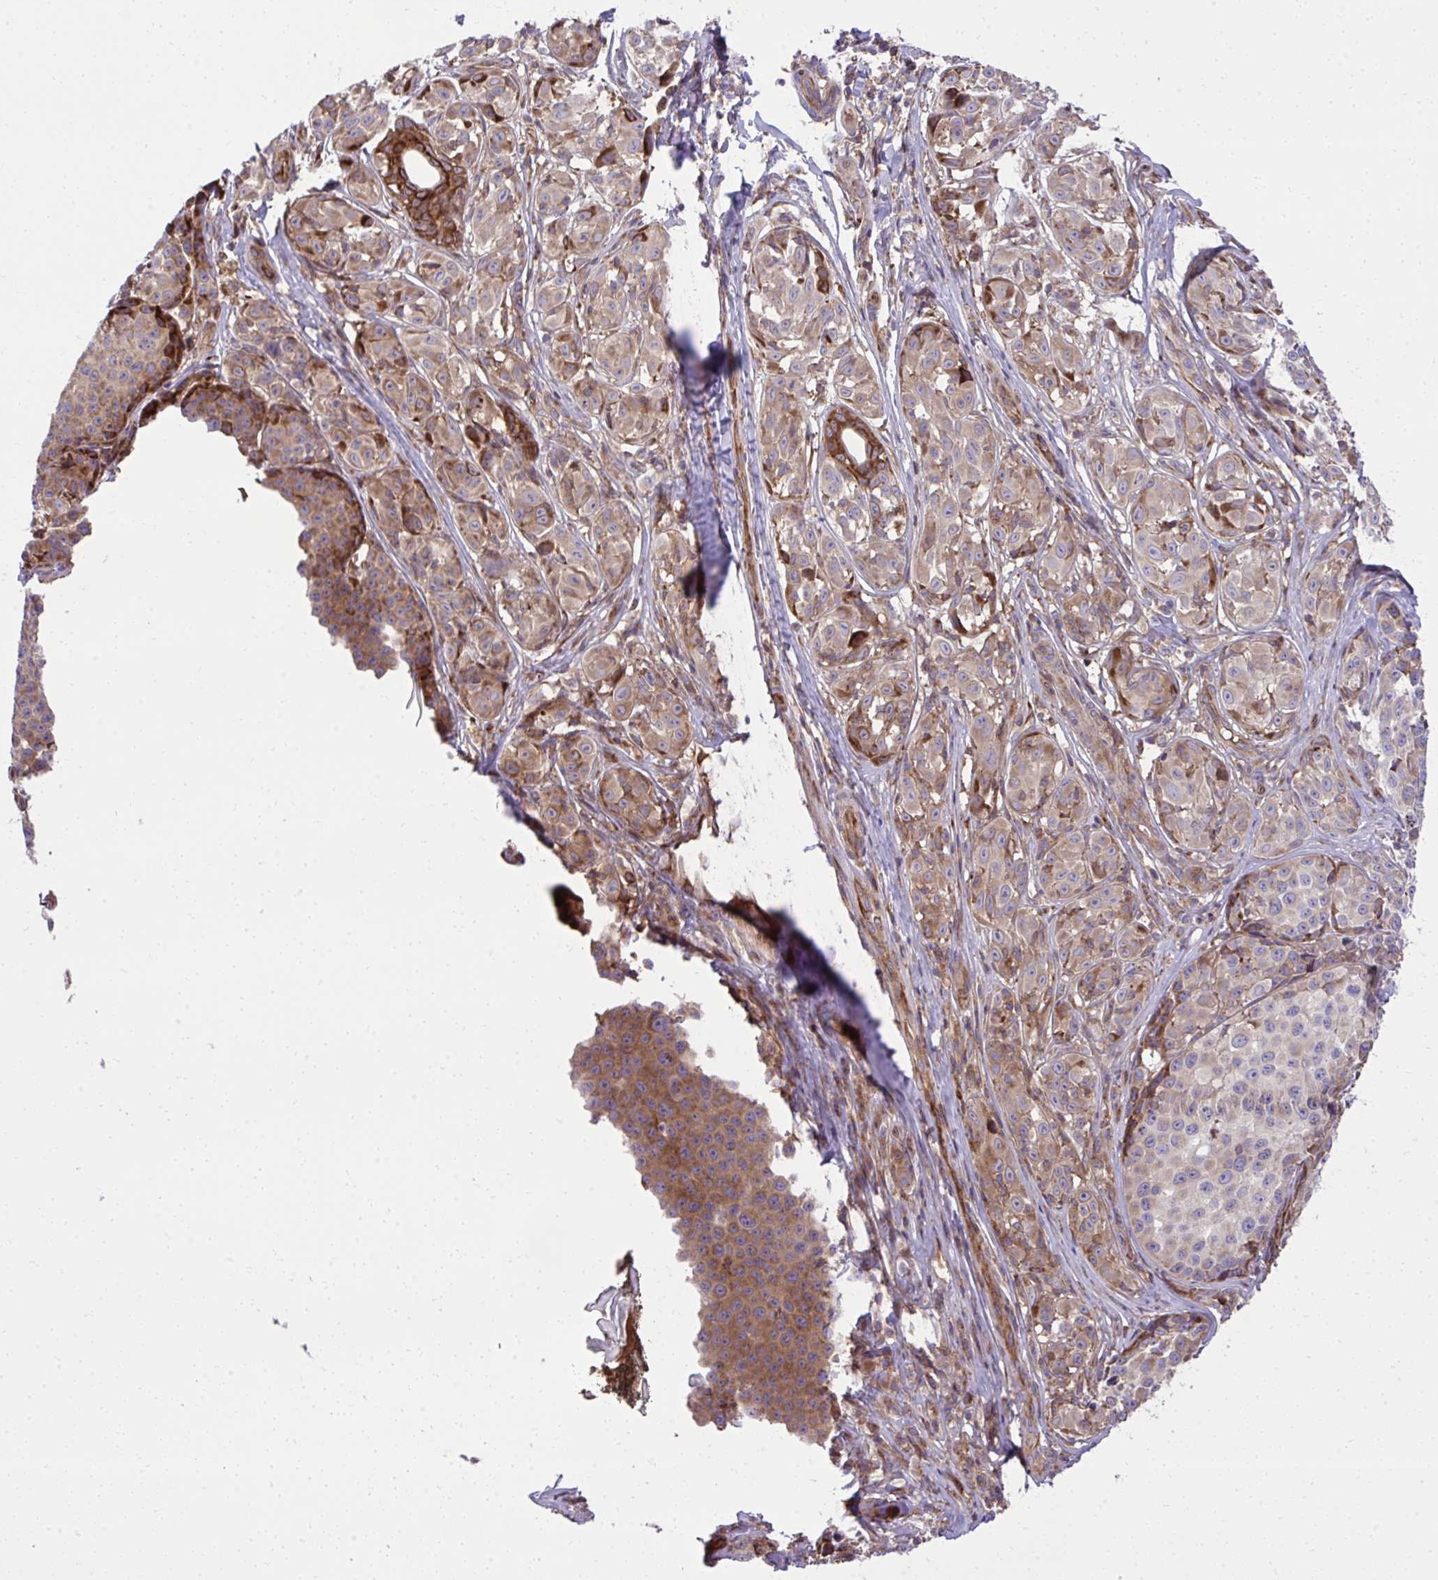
{"staining": {"intensity": "moderate", "quantity": ">75%", "location": "cytoplasmic/membranous"}, "tissue": "melanoma", "cell_type": "Tumor cells", "image_type": "cancer", "snomed": [{"axis": "morphology", "description": "Malignant melanoma, NOS"}, {"axis": "topography", "description": "Skin"}], "caption": "There is medium levels of moderate cytoplasmic/membranous positivity in tumor cells of melanoma, as demonstrated by immunohistochemical staining (brown color).", "gene": "NMNAT3", "patient": {"sex": "female", "age": 35}}